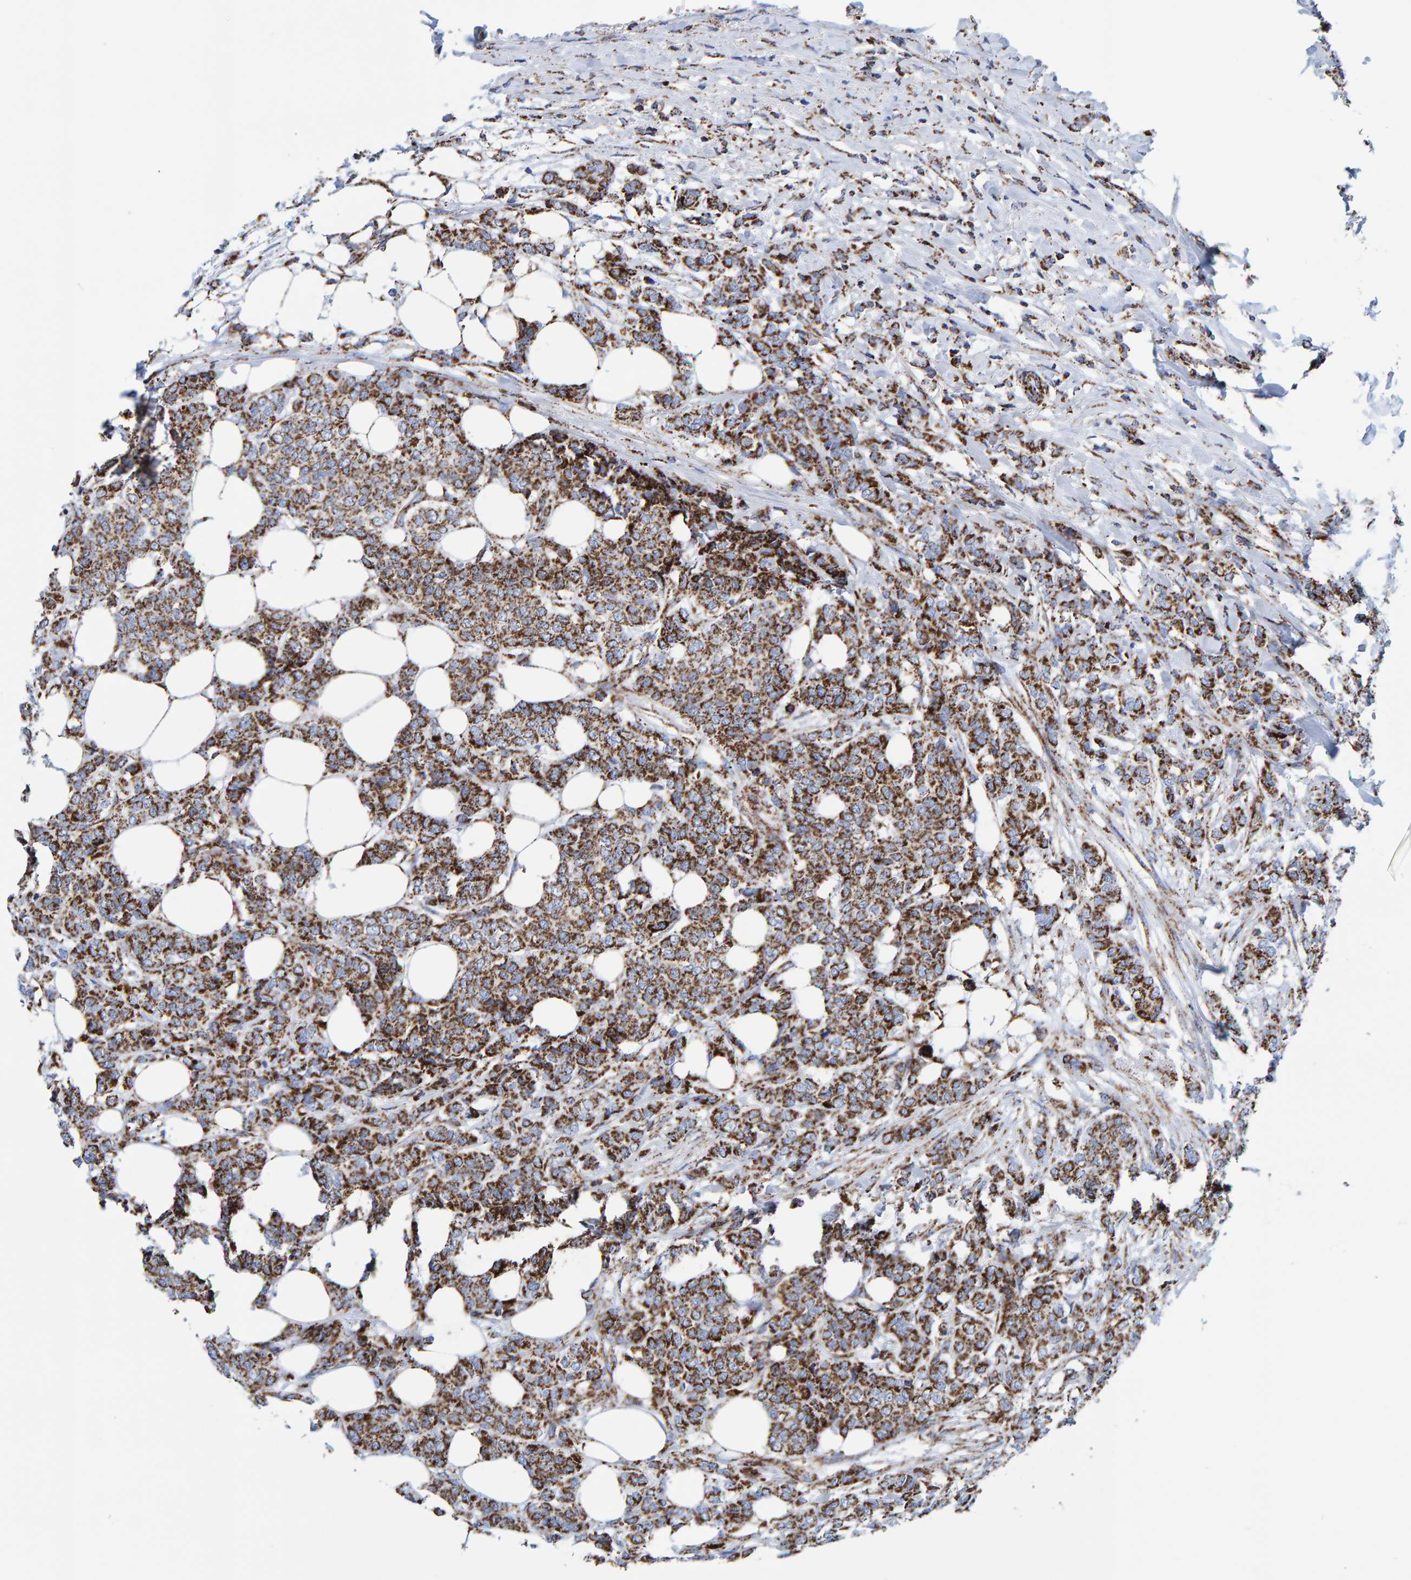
{"staining": {"intensity": "strong", "quantity": ">75%", "location": "cytoplasmic/membranous"}, "tissue": "breast cancer", "cell_type": "Tumor cells", "image_type": "cancer", "snomed": [{"axis": "morphology", "description": "Lobular carcinoma"}, {"axis": "topography", "description": "Skin"}, {"axis": "topography", "description": "Breast"}], "caption": "IHC micrograph of neoplastic tissue: human breast cancer (lobular carcinoma) stained using IHC shows high levels of strong protein expression localized specifically in the cytoplasmic/membranous of tumor cells, appearing as a cytoplasmic/membranous brown color.", "gene": "ENSG00000262660", "patient": {"sex": "female", "age": 46}}